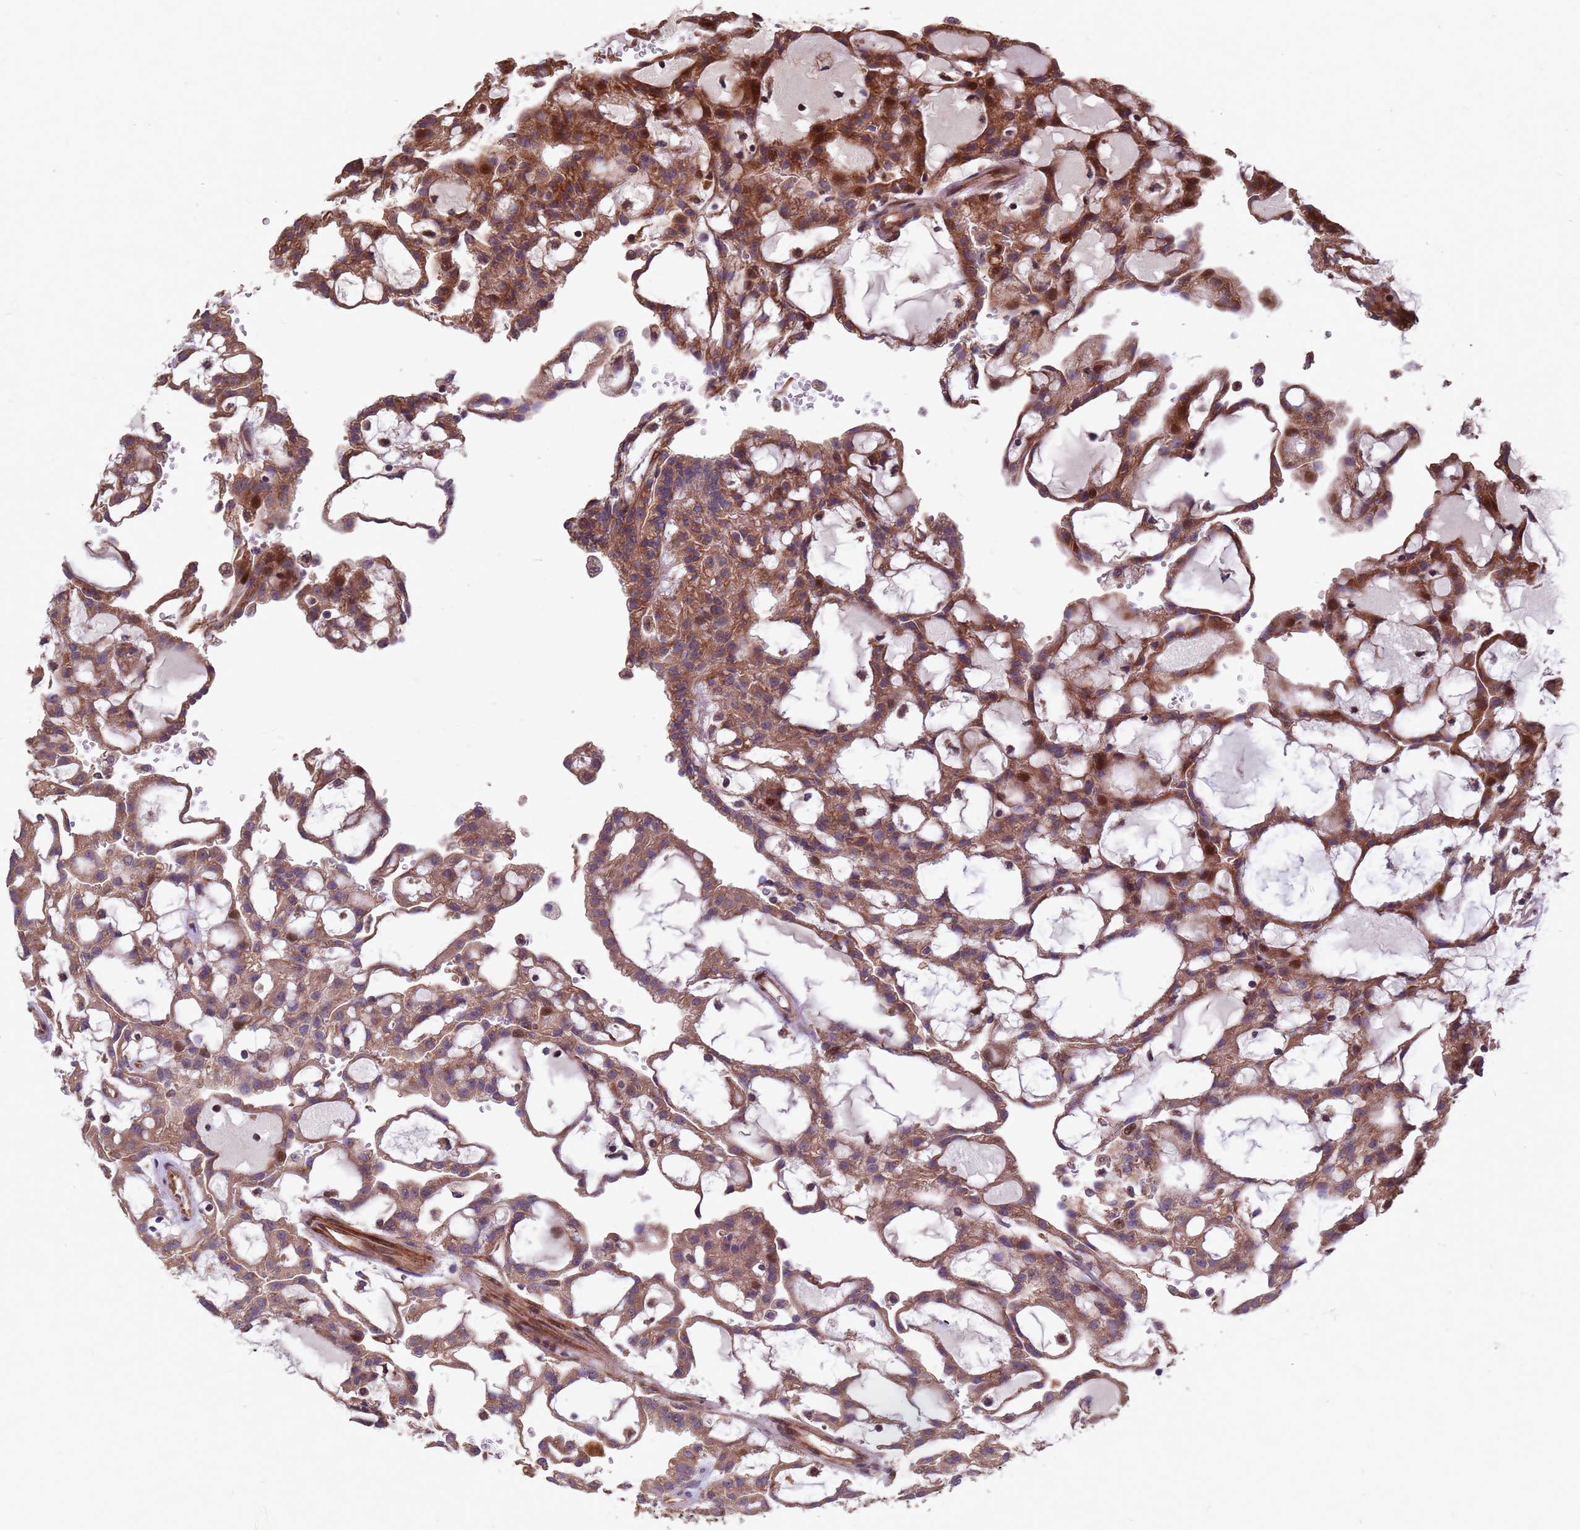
{"staining": {"intensity": "moderate", "quantity": ">75%", "location": "cytoplasmic/membranous"}, "tissue": "renal cancer", "cell_type": "Tumor cells", "image_type": "cancer", "snomed": [{"axis": "morphology", "description": "Adenocarcinoma, NOS"}, {"axis": "topography", "description": "Kidney"}], "caption": "The photomicrograph reveals staining of renal cancer (adenocarcinoma), revealing moderate cytoplasmic/membranous protein expression (brown color) within tumor cells.", "gene": "RSPRY1", "patient": {"sex": "male", "age": 63}}